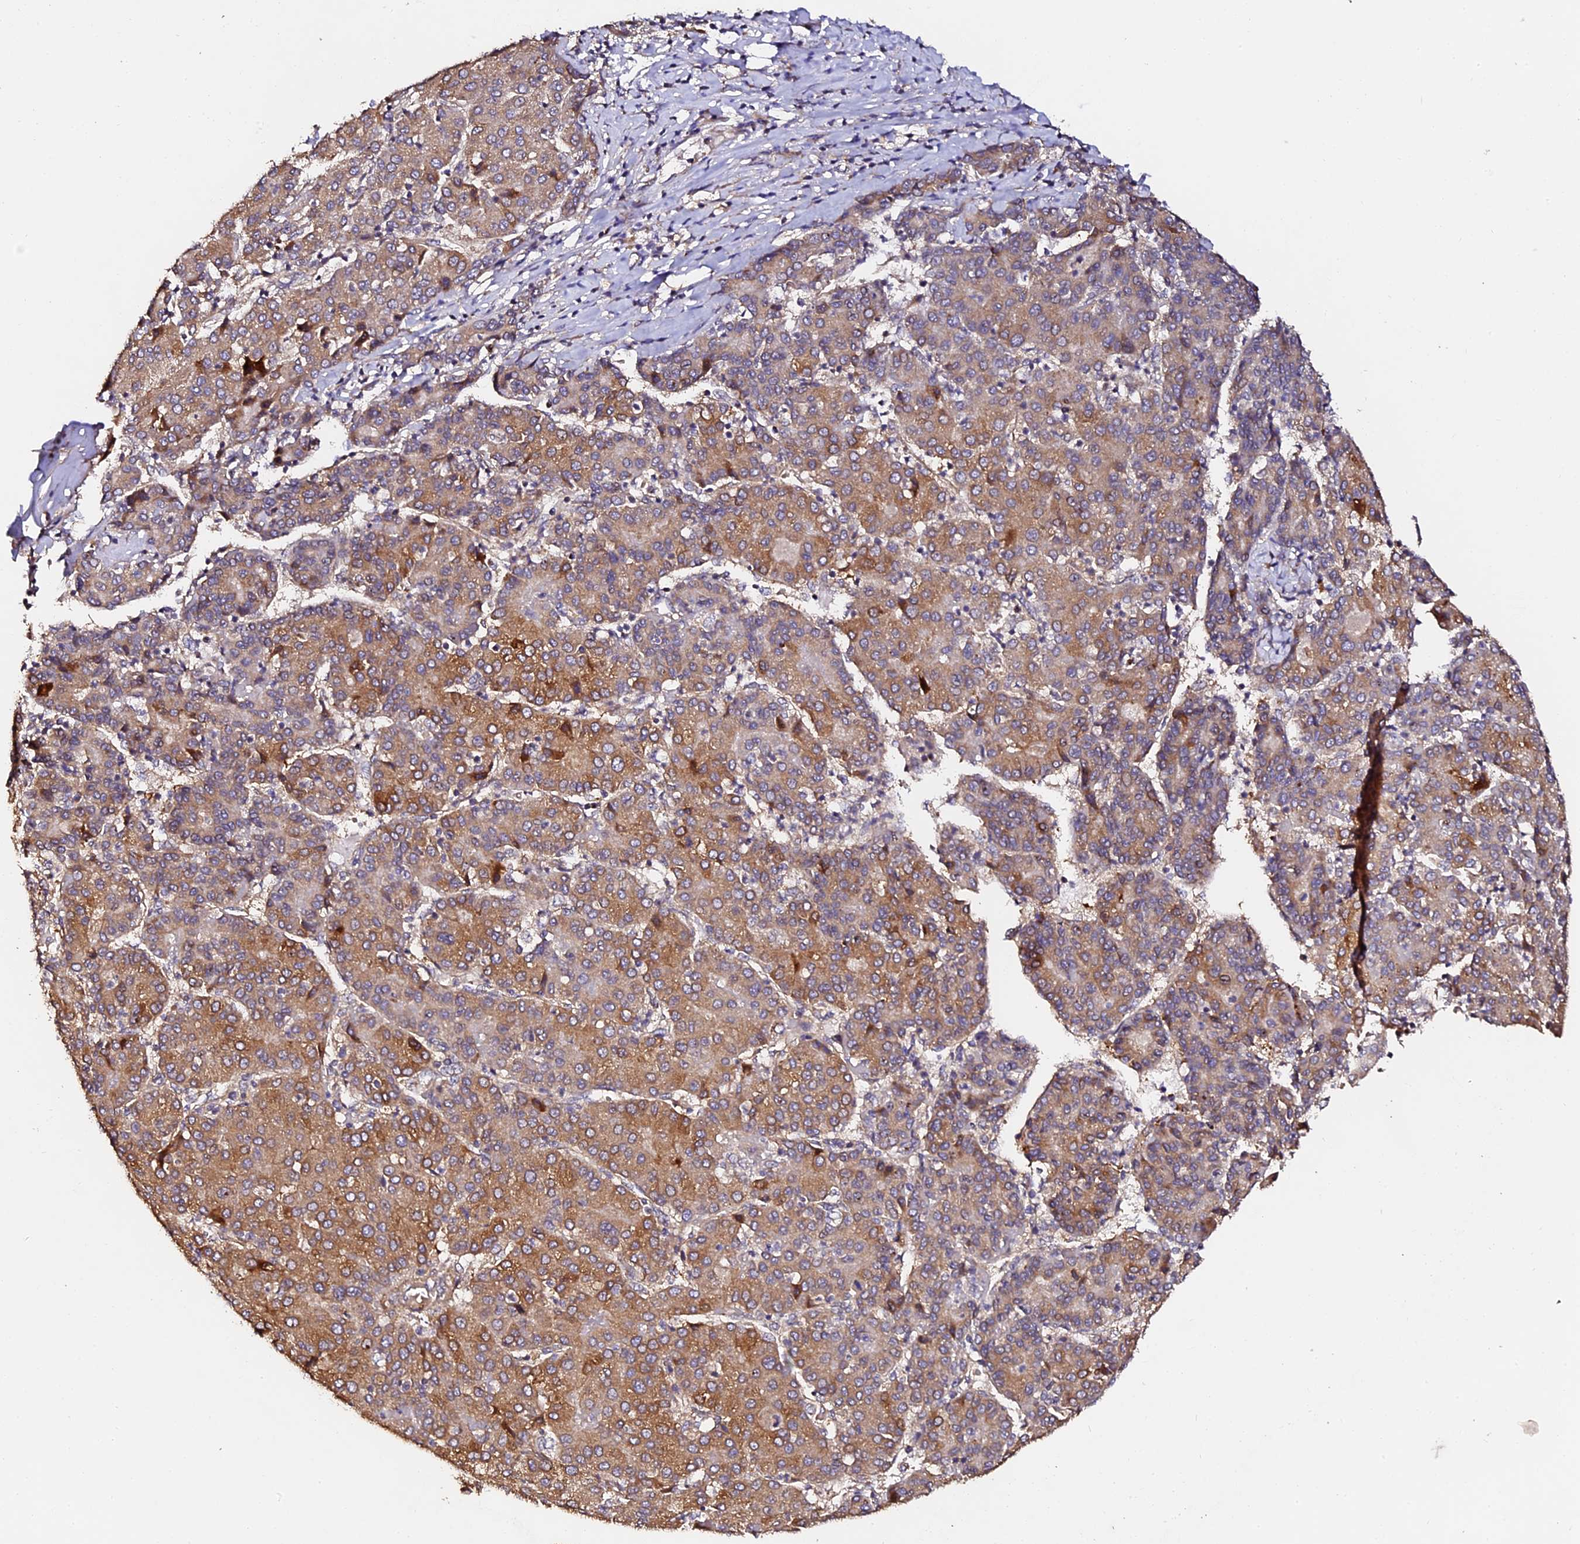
{"staining": {"intensity": "moderate", "quantity": ">75%", "location": "cytoplasmic/membranous"}, "tissue": "liver cancer", "cell_type": "Tumor cells", "image_type": "cancer", "snomed": [{"axis": "morphology", "description": "Carcinoma, Hepatocellular, NOS"}, {"axis": "topography", "description": "Liver"}], "caption": "This photomicrograph displays IHC staining of human liver hepatocellular carcinoma, with medium moderate cytoplasmic/membranous positivity in approximately >75% of tumor cells.", "gene": "TDO2", "patient": {"sex": "male", "age": 65}}